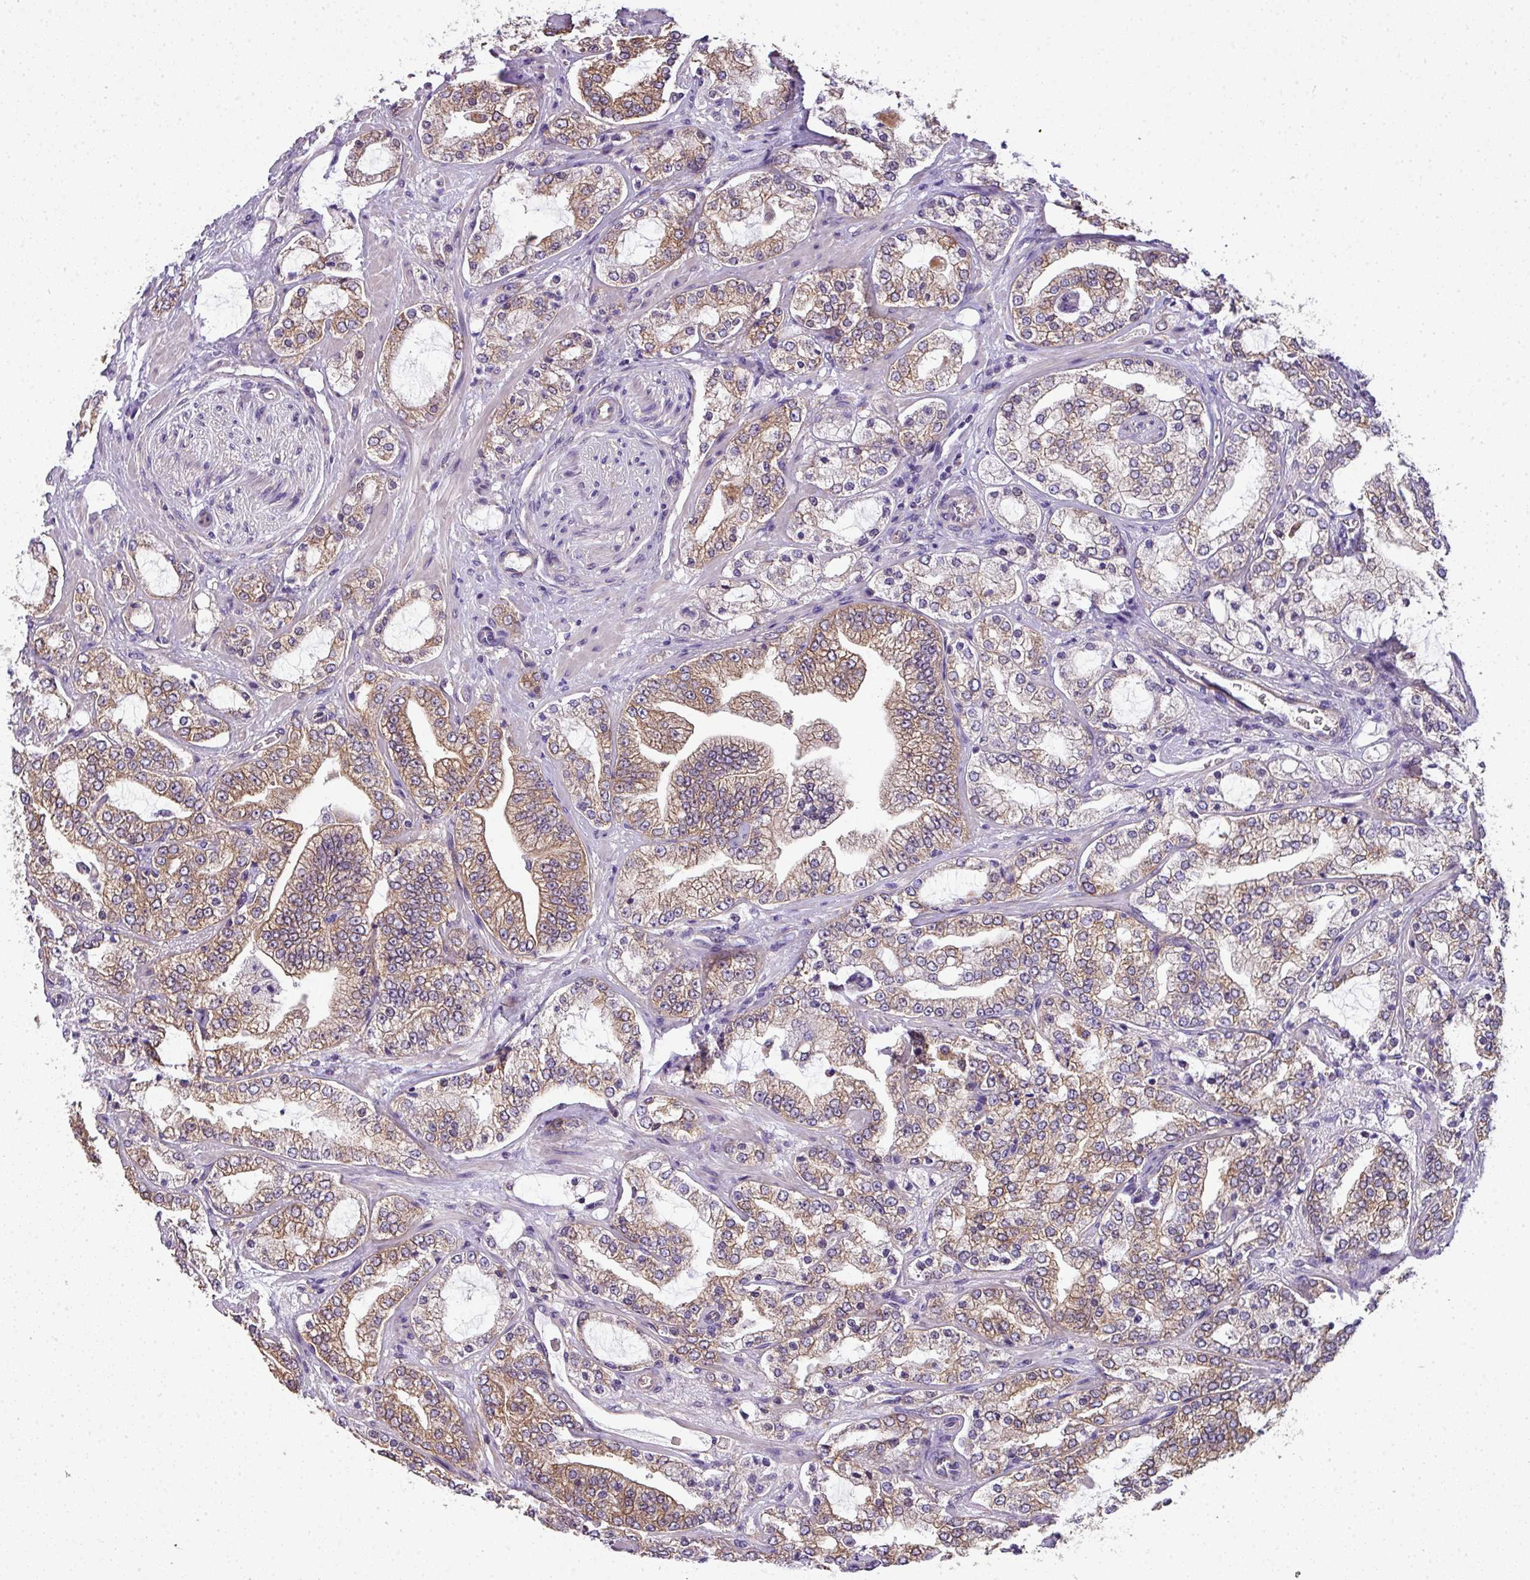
{"staining": {"intensity": "moderate", "quantity": ">75%", "location": "cytoplasmic/membranous"}, "tissue": "prostate cancer", "cell_type": "Tumor cells", "image_type": "cancer", "snomed": [{"axis": "morphology", "description": "Adenocarcinoma, High grade"}, {"axis": "topography", "description": "Prostate"}], "caption": "This micrograph exhibits high-grade adenocarcinoma (prostate) stained with immunohistochemistry to label a protein in brown. The cytoplasmic/membranous of tumor cells show moderate positivity for the protein. Nuclei are counter-stained blue.", "gene": "PALS2", "patient": {"sex": "male", "age": 64}}